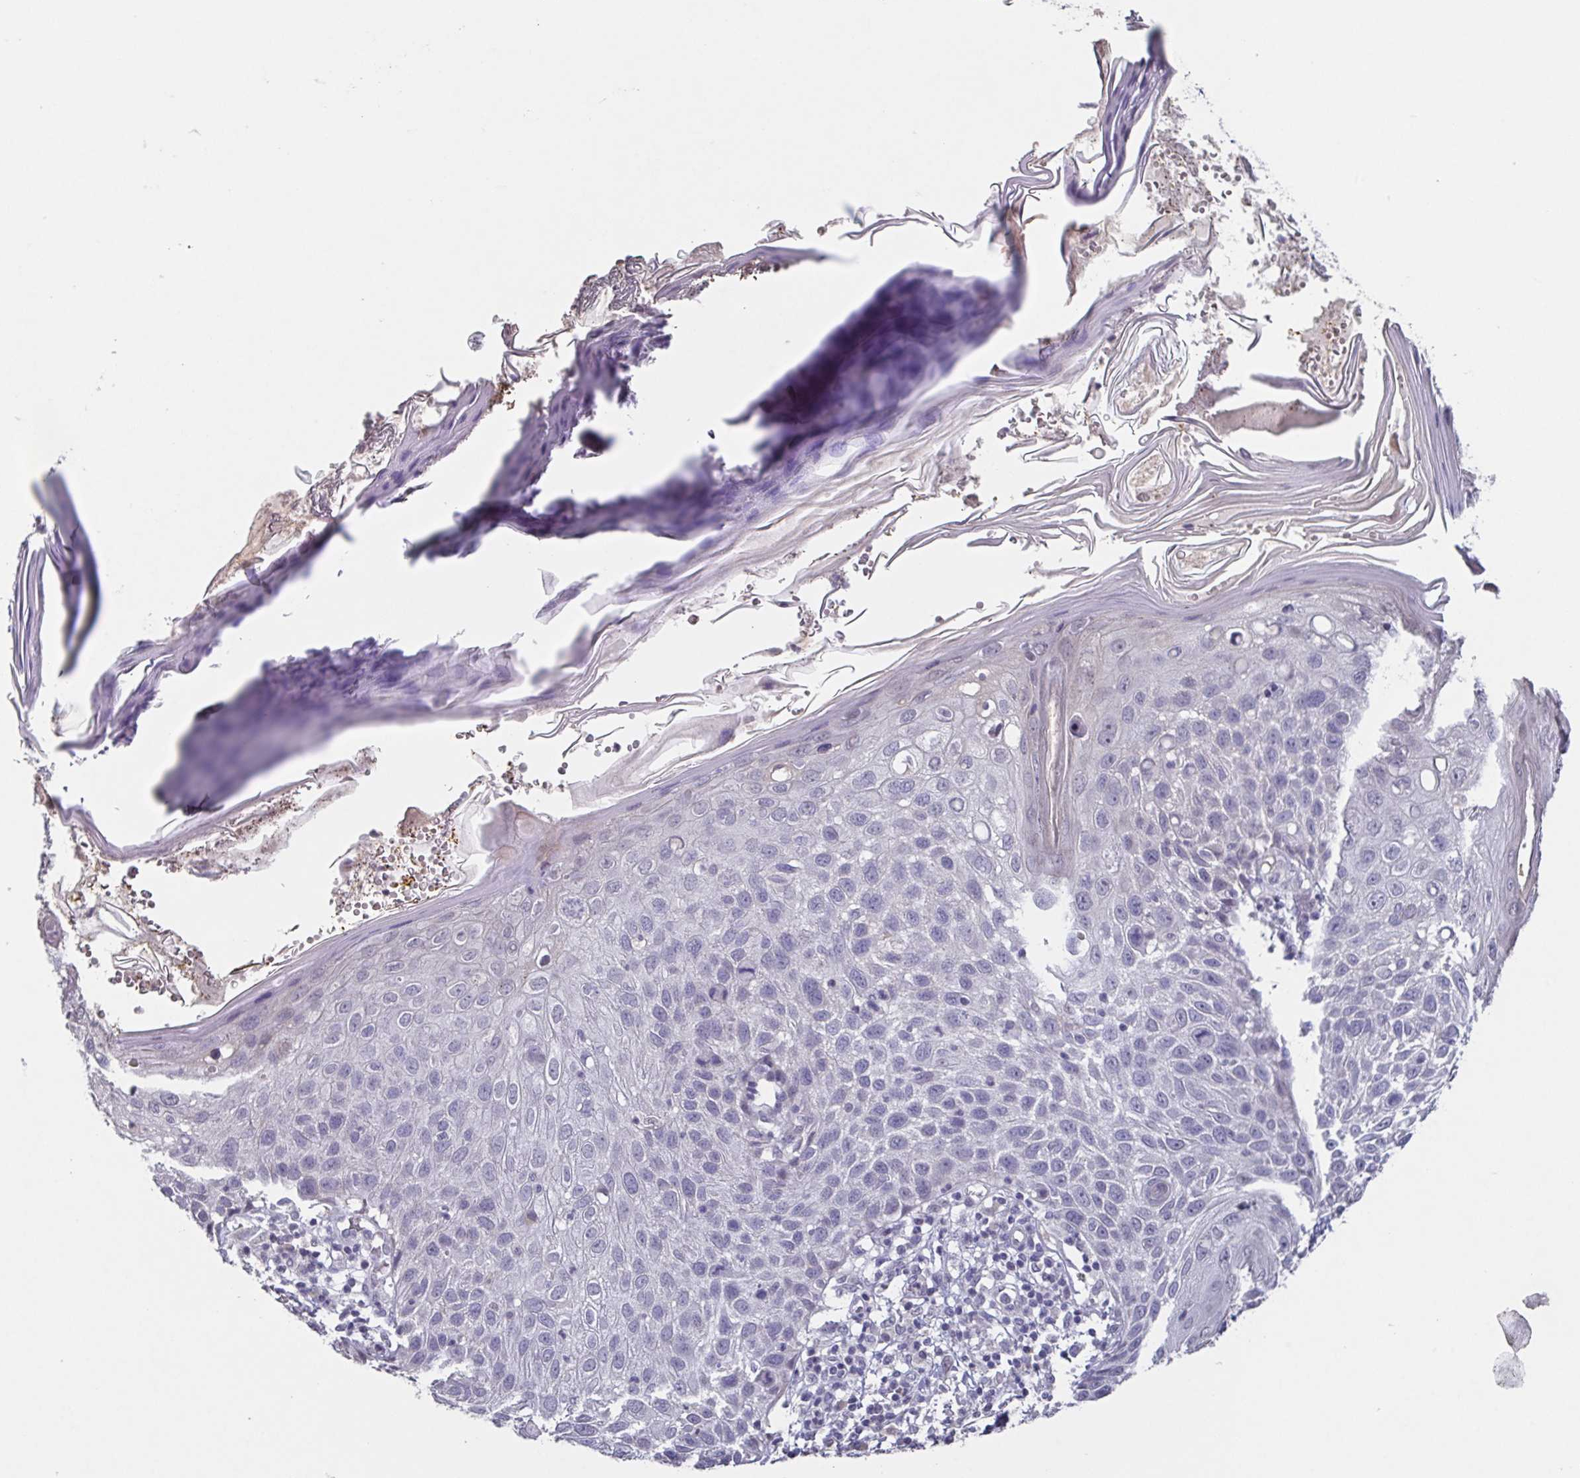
{"staining": {"intensity": "negative", "quantity": "none", "location": "none"}, "tissue": "skin cancer", "cell_type": "Tumor cells", "image_type": "cancer", "snomed": [{"axis": "morphology", "description": "Squamous cell carcinoma, NOS"}, {"axis": "topography", "description": "Skin"}], "caption": "Photomicrograph shows no significant protein positivity in tumor cells of skin squamous cell carcinoma.", "gene": "GHRL", "patient": {"sex": "female", "age": 87}}